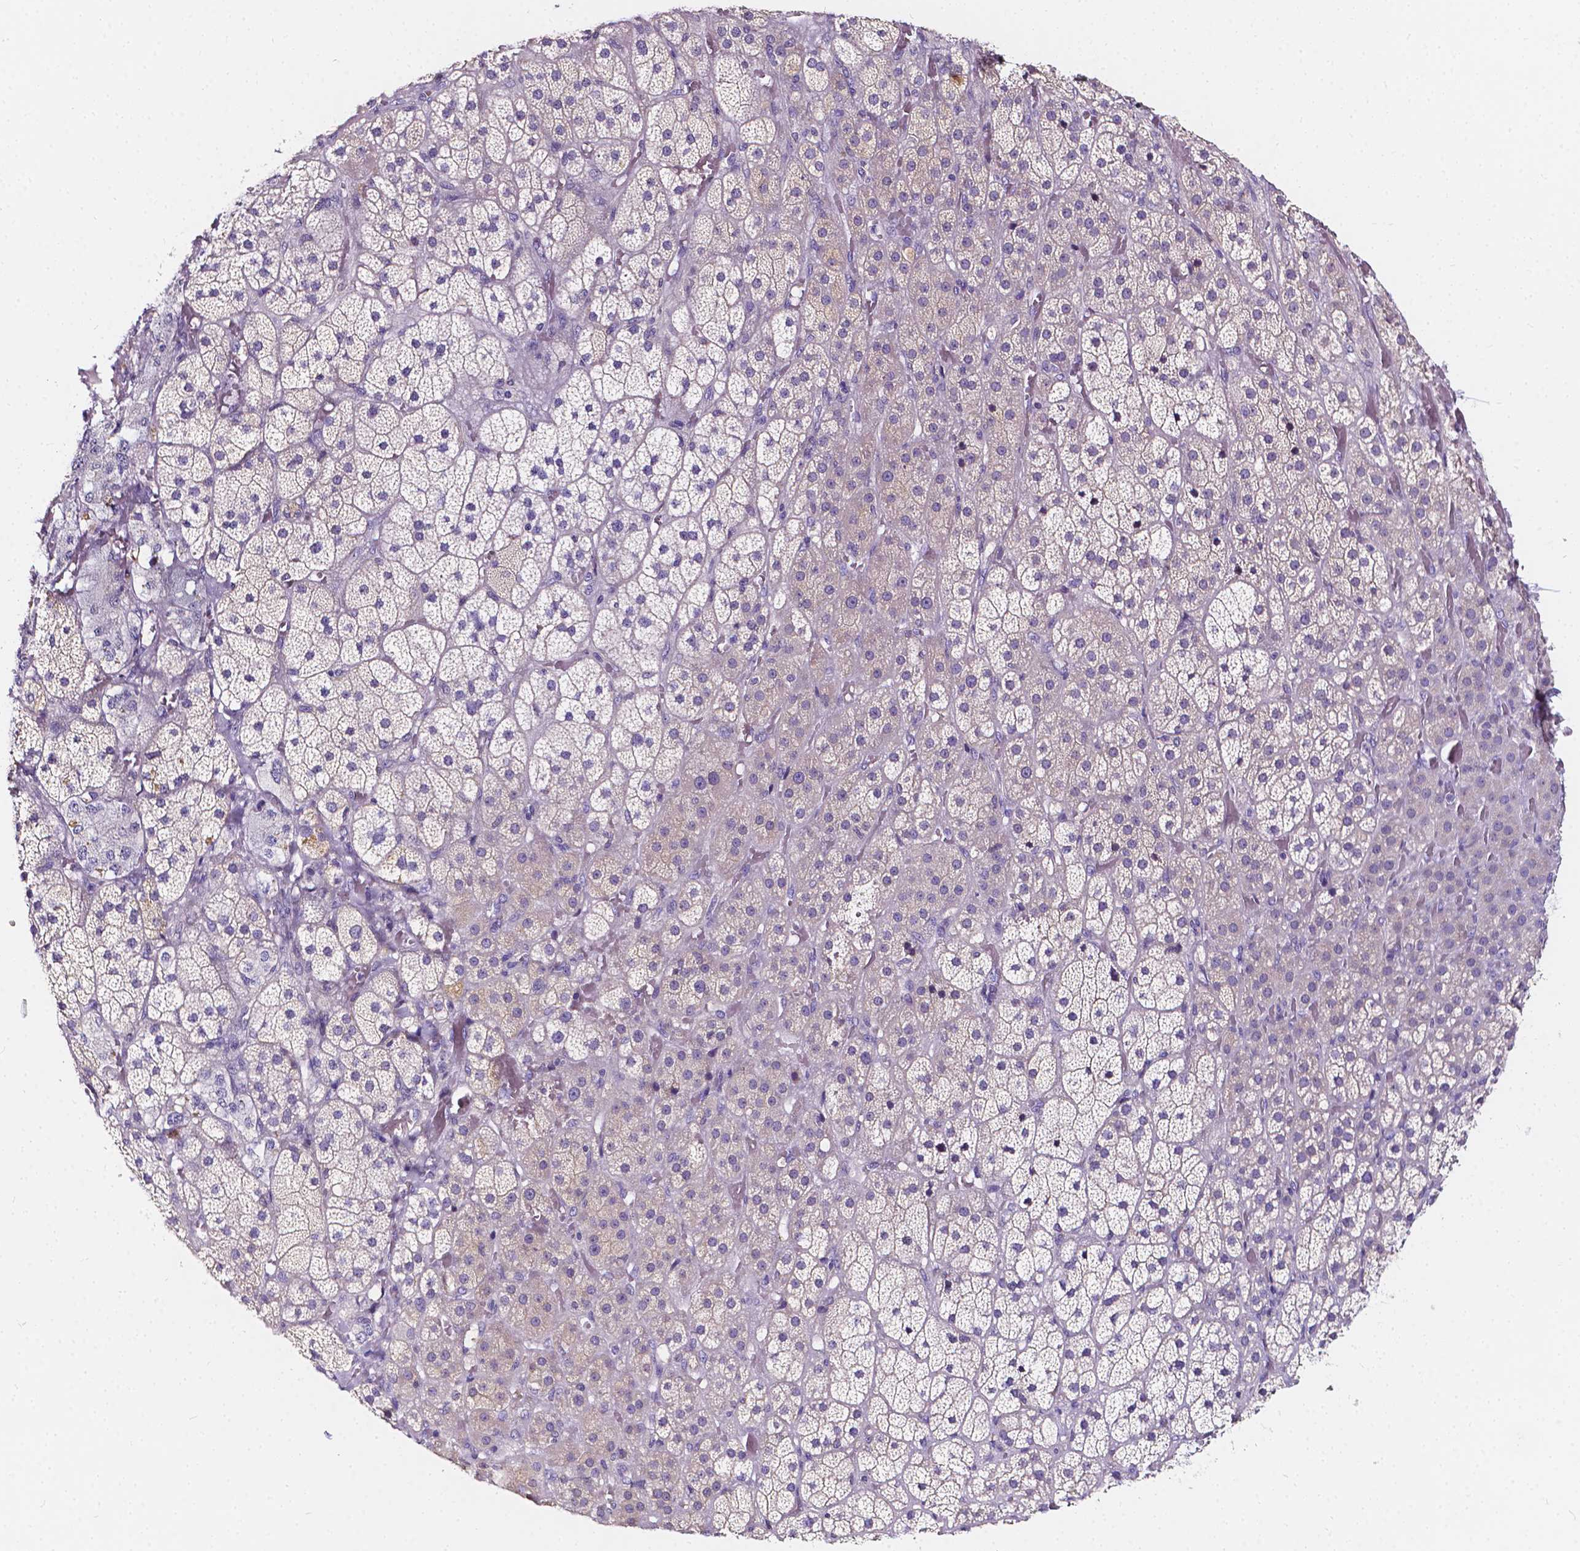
{"staining": {"intensity": "negative", "quantity": "none", "location": "none"}, "tissue": "adrenal gland", "cell_type": "Glandular cells", "image_type": "normal", "snomed": [{"axis": "morphology", "description": "Normal tissue, NOS"}, {"axis": "topography", "description": "Adrenal gland"}], "caption": "Image shows no significant protein expression in glandular cells of unremarkable adrenal gland. (DAB (3,3'-diaminobenzidine) IHC visualized using brightfield microscopy, high magnification).", "gene": "CLSTN2", "patient": {"sex": "male", "age": 57}}